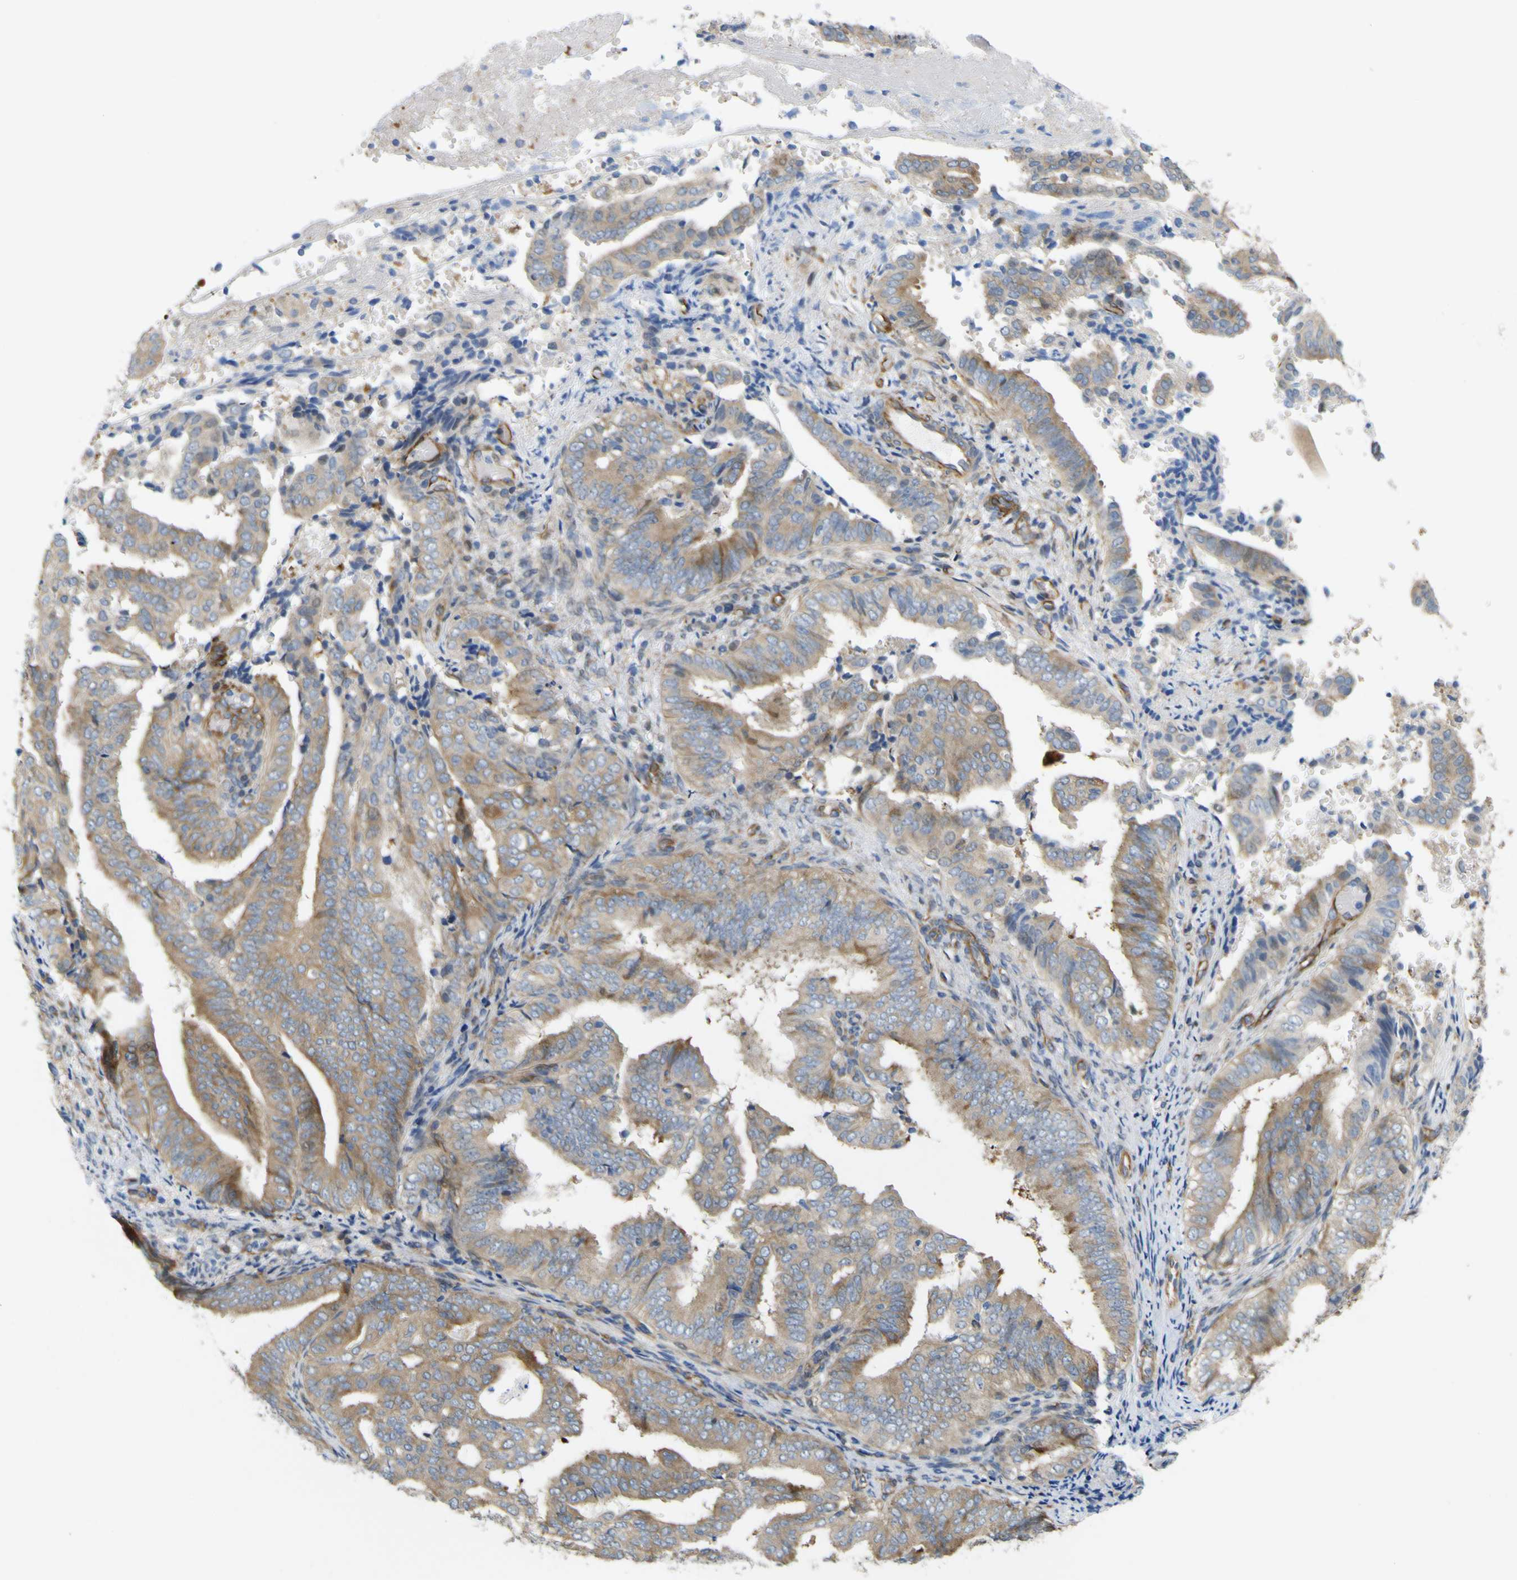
{"staining": {"intensity": "moderate", "quantity": ">75%", "location": "cytoplasmic/membranous"}, "tissue": "endometrial cancer", "cell_type": "Tumor cells", "image_type": "cancer", "snomed": [{"axis": "morphology", "description": "Adenocarcinoma, NOS"}, {"axis": "topography", "description": "Endometrium"}], "caption": "Immunohistochemistry (IHC) of endometrial cancer displays medium levels of moderate cytoplasmic/membranous expression in about >75% of tumor cells. The staining is performed using DAB brown chromogen to label protein expression. The nuclei are counter-stained blue using hematoxylin.", "gene": "JPH1", "patient": {"sex": "female", "age": 58}}